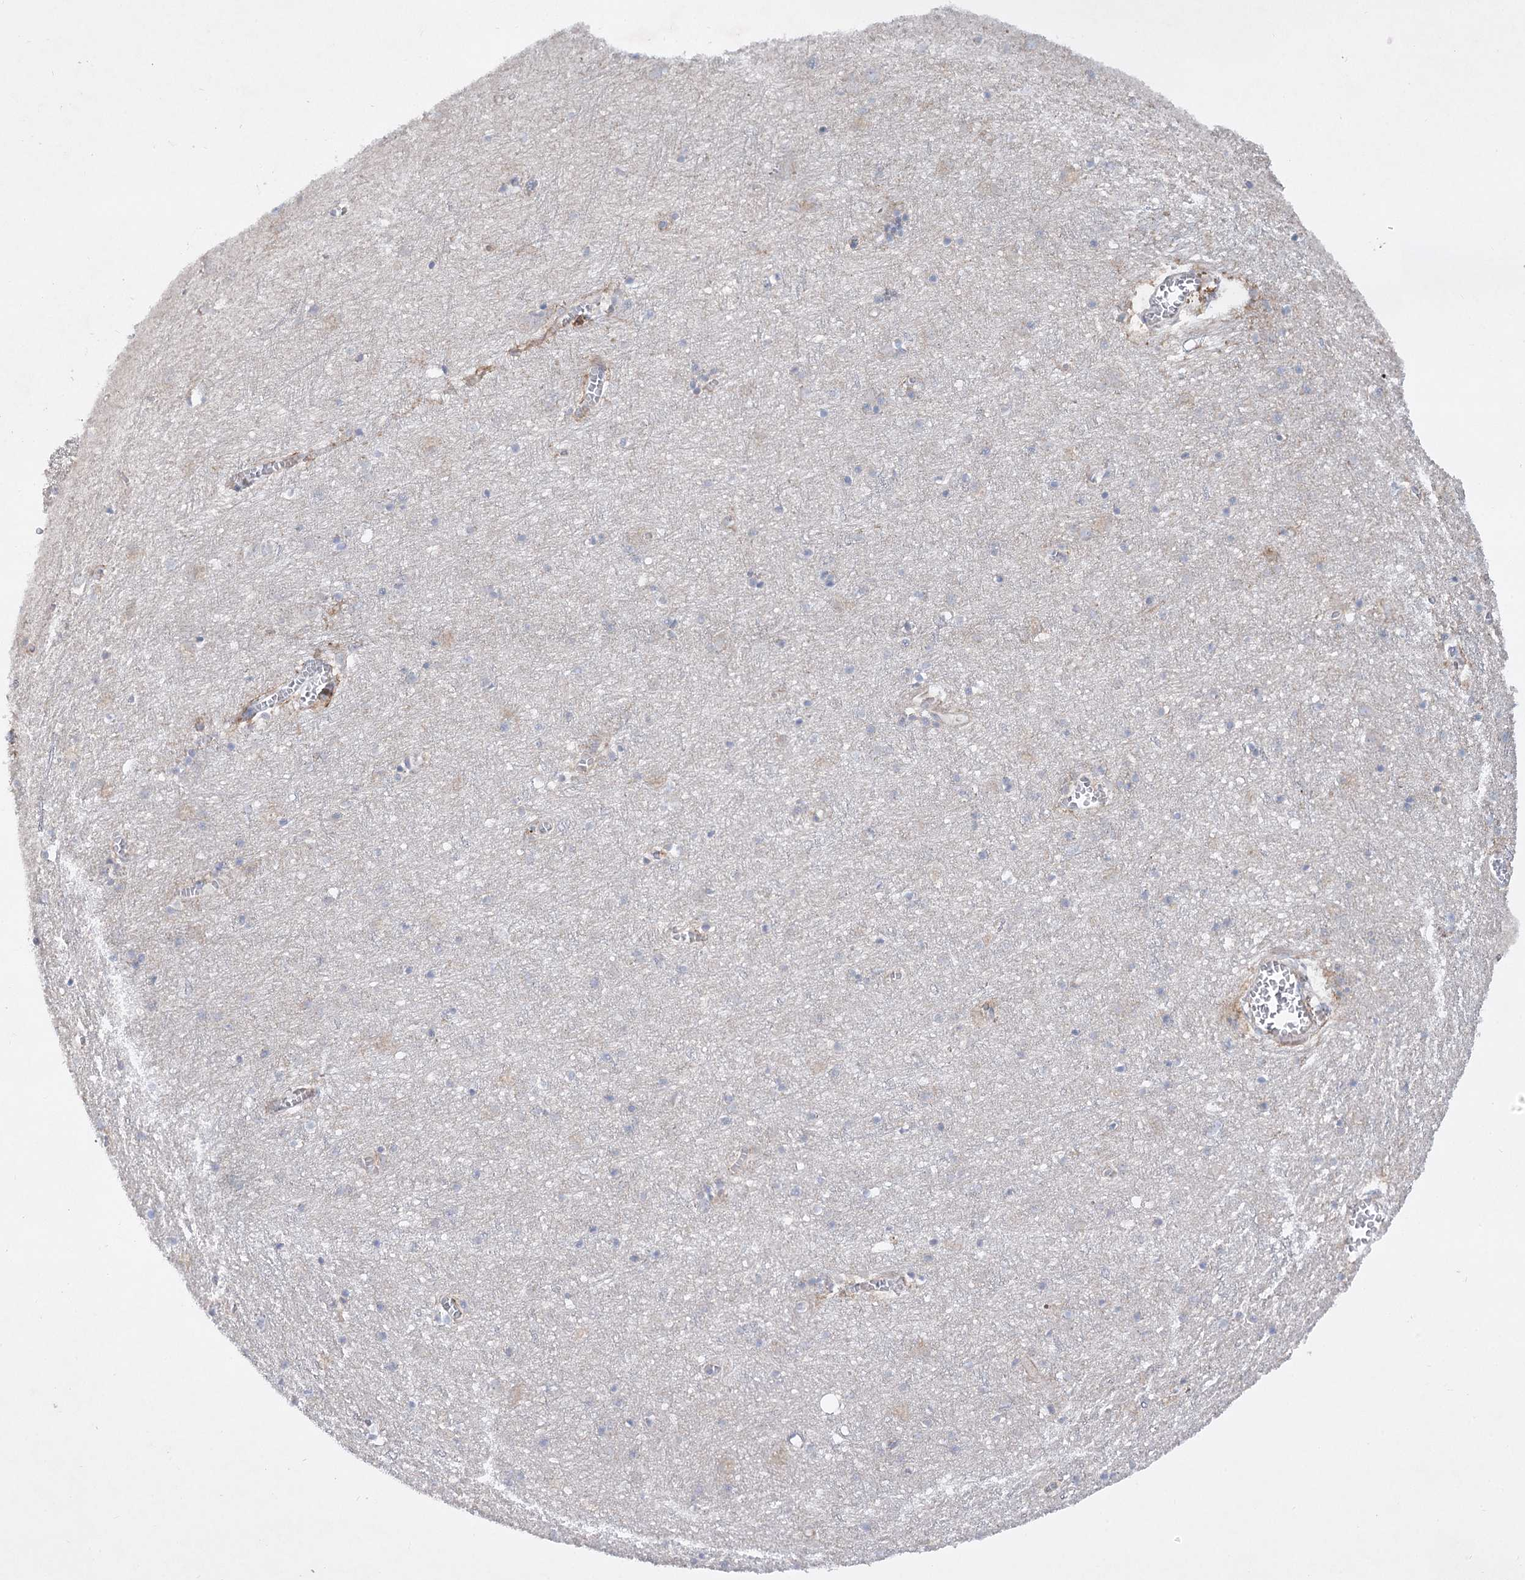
{"staining": {"intensity": "negative", "quantity": "none", "location": "none"}, "tissue": "cerebral cortex", "cell_type": "Endothelial cells", "image_type": "normal", "snomed": [{"axis": "morphology", "description": "Normal tissue, NOS"}, {"axis": "topography", "description": "Cerebral cortex"}], "caption": "The image shows no staining of endothelial cells in benign cerebral cortex.", "gene": "KIAA0825", "patient": {"sex": "female", "age": 64}}